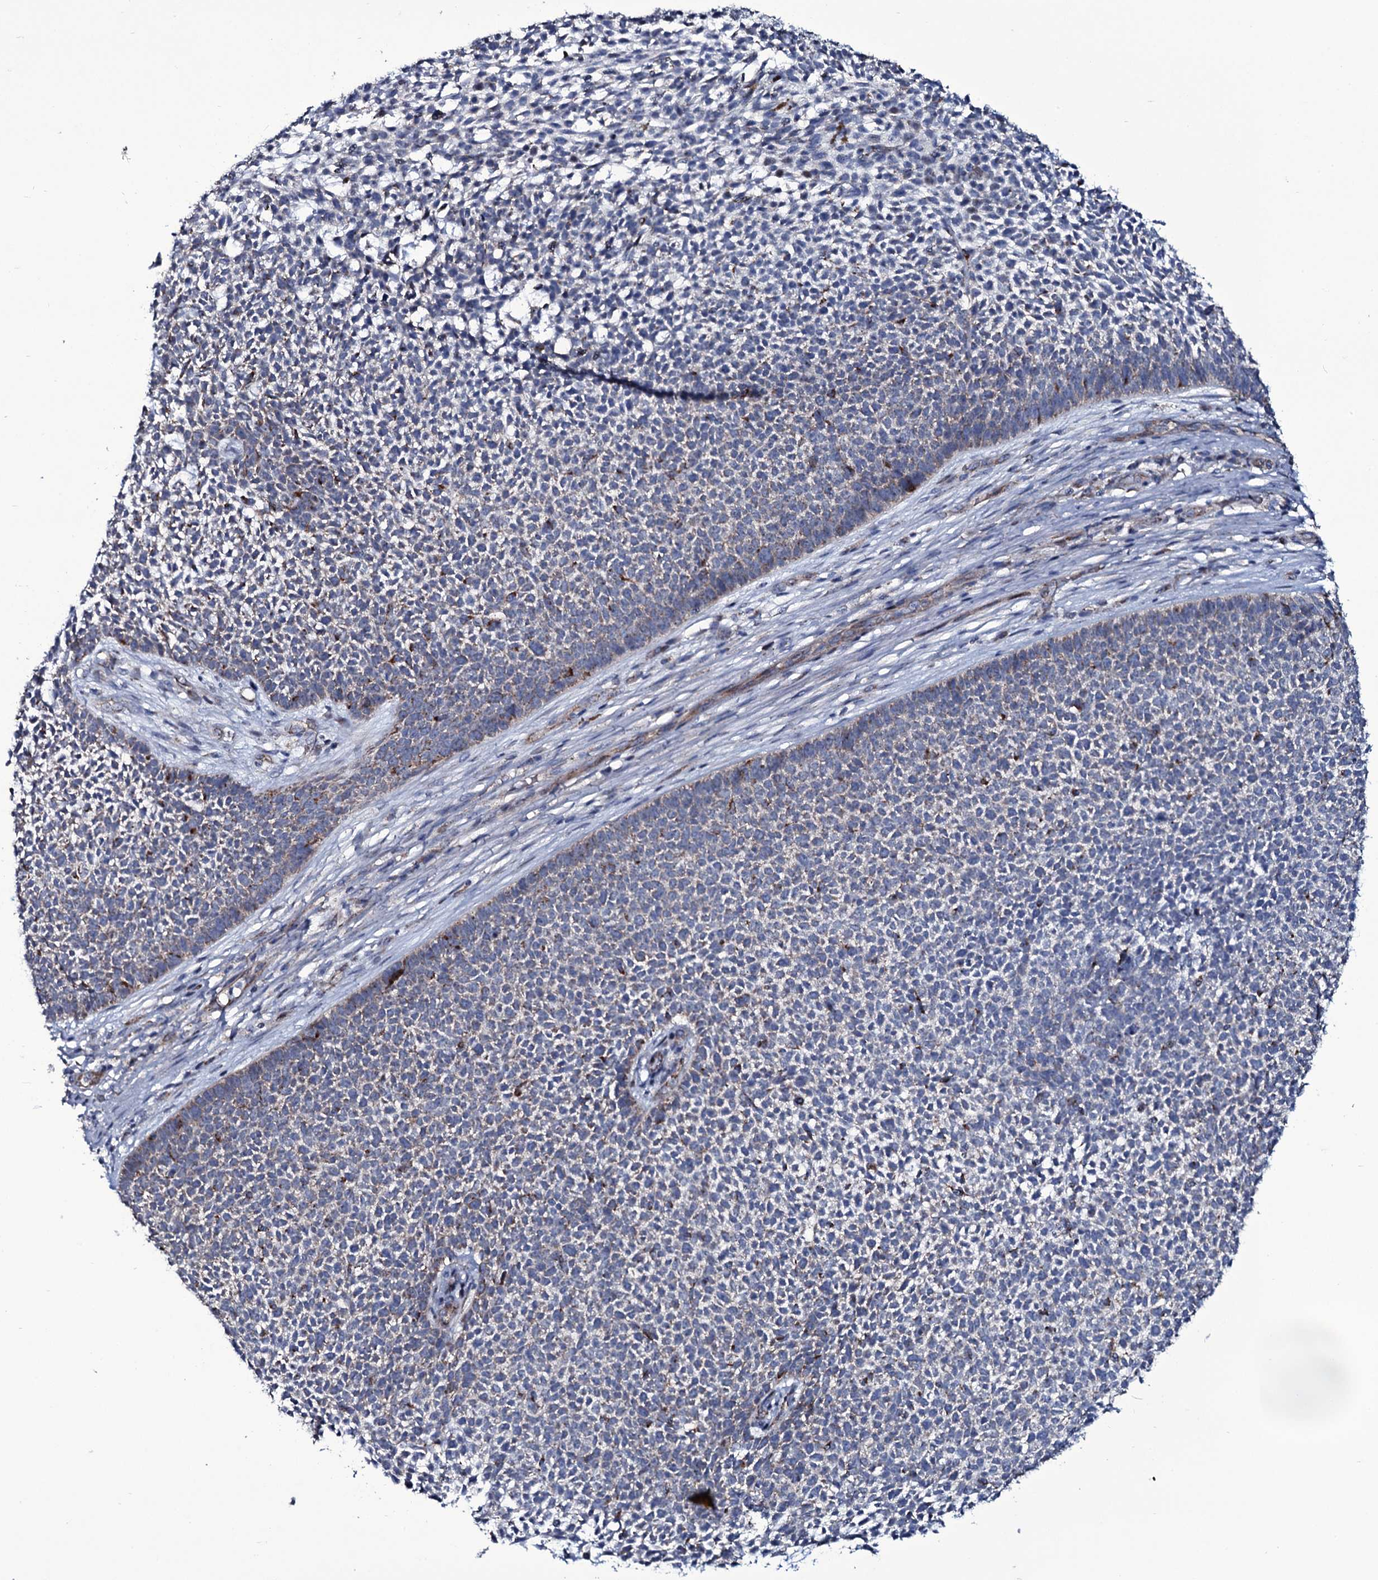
{"staining": {"intensity": "moderate", "quantity": "<25%", "location": "cytoplasmic/membranous"}, "tissue": "skin cancer", "cell_type": "Tumor cells", "image_type": "cancer", "snomed": [{"axis": "morphology", "description": "Basal cell carcinoma"}, {"axis": "topography", "description": "Skin"}], "caption": "Skin cancer was stained to show a protein in brown. There is low levels of moderate cytoplasmic/membranous expression in about <25% of tumor cells.", "gene": "WIPF3", "patient": {"sex": "female", "age": 84}}